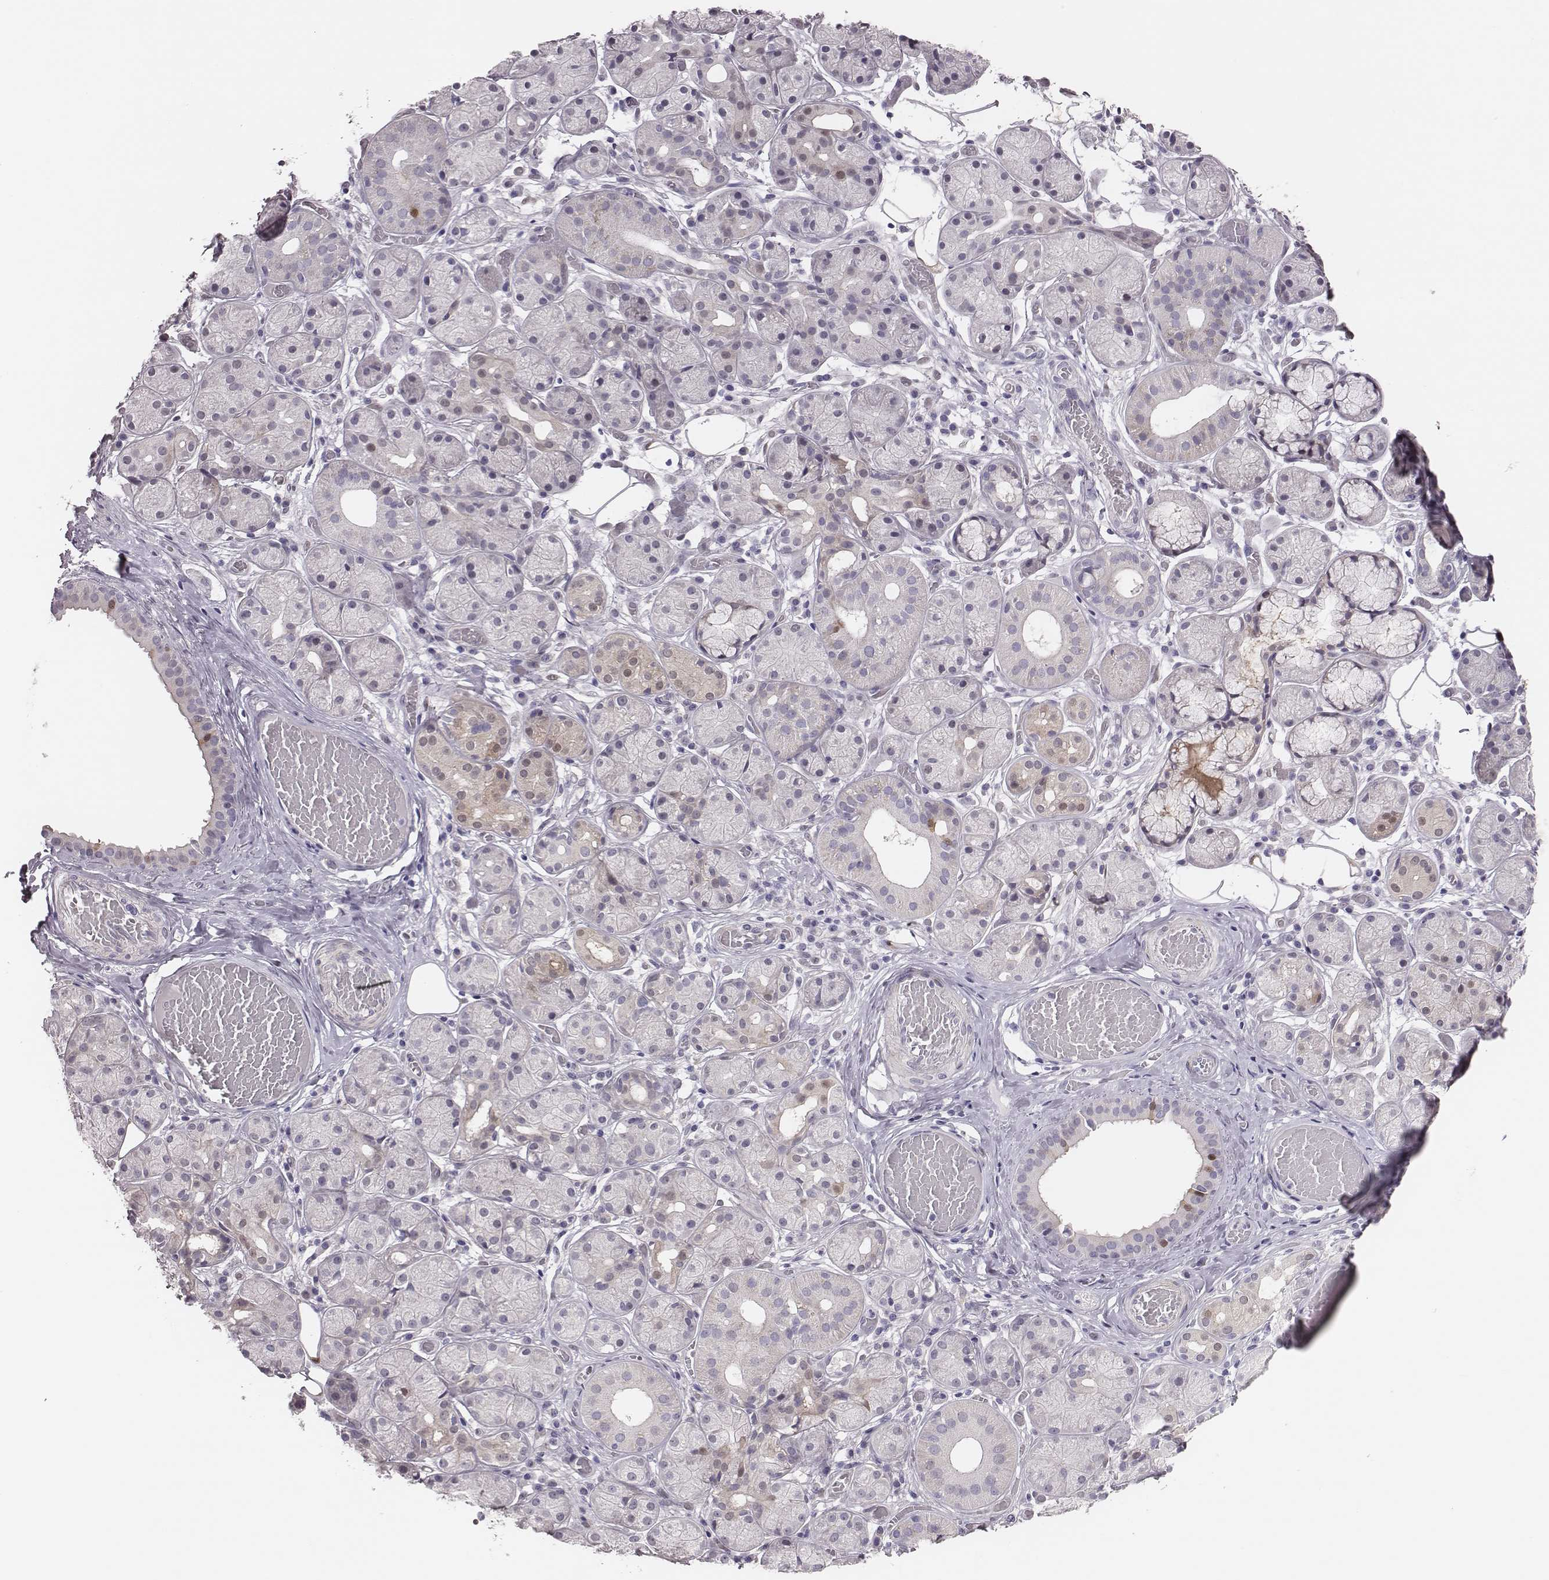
{"staining": {"intensity": "weak", "quantity": "<25%", "location": "cytoplasmic/membranous,nuclear"}, "tissue": "salivary gland", "cell_type": "Glandular cells", "image_type": "normal", "snomed": [{"axis": "morphology", "description": "Normal tissue, NOS"}, {"axis": "topography", "description": "Salivary gland"}, {"axis": "topography", "description": "Peripheral nerve tissue"}], "caption": "High power microscopy image of an immunohistochemistry micrograph of benign salivary gland, revealing no significant staining in glandular cells. Brightfield microscopy of IHC stained with DAB (brown) and hematoxylin (blue), captured at high magnification.", "gene": "SCML2", "patient": {"sex": "male", "age": 71}}